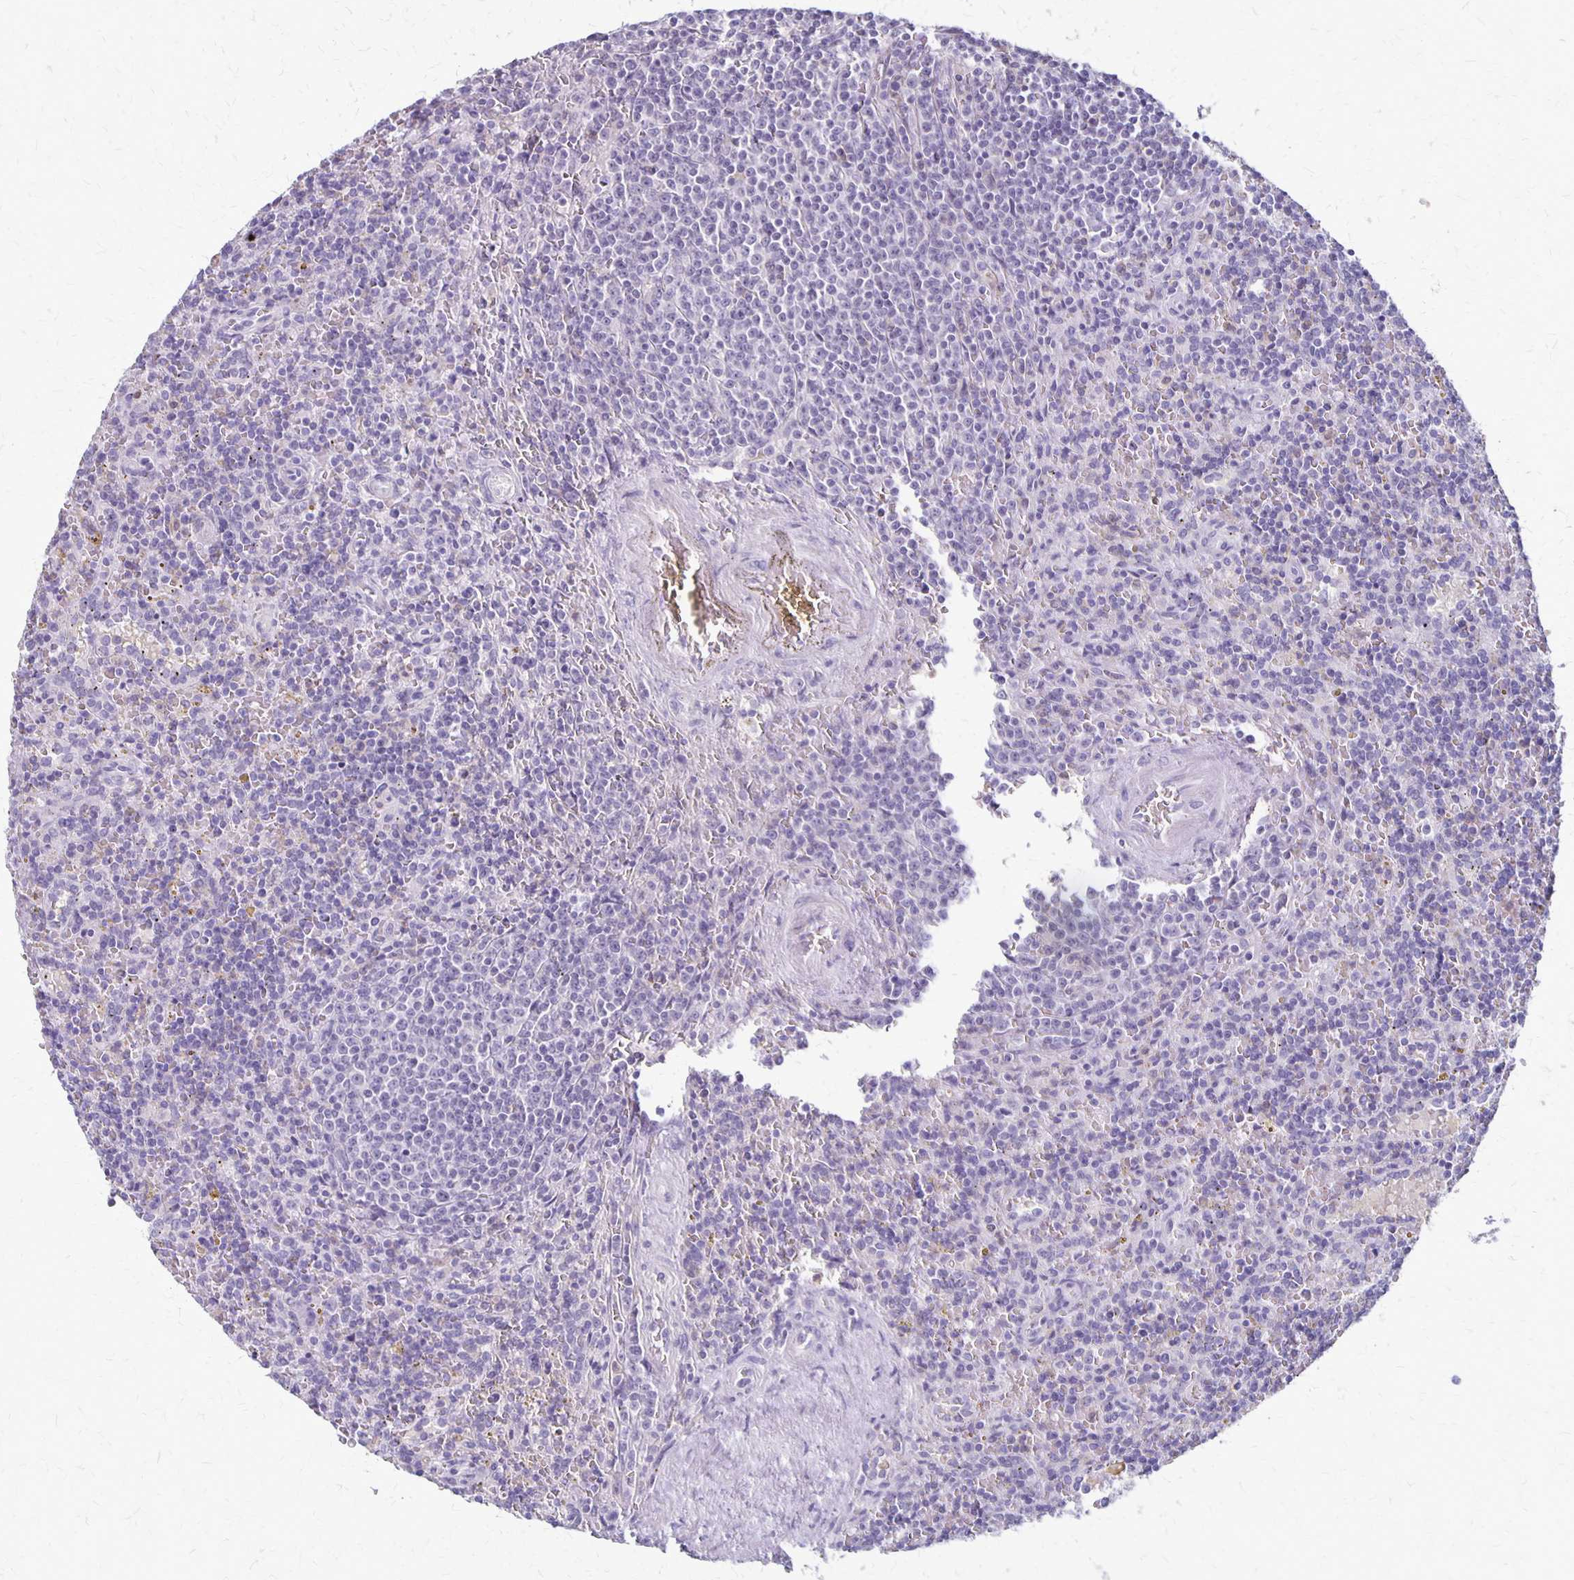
{"staining": {"intensity": "negative", "quantity": "none", "location": "none"}, "tissue": "lymphoma", "cell_type": "Tumor cells", "image_type": "cancer", "snomed": [{"axis": "morphology", "description": "Malignant lymphoma, non-Hodgkin's type, Low grade"}, {"axis": "topography", "description": "Spleen"}], "caption": "Image shows no significant protein expression in tumor cells of lymphoma. (Stains: DAB IHC with hematoxylin counter stain, Microscopy: brightfield microscopy at high magnification).", "gene": "SEPTIN5", "patient": {"sex": "male", "age": 67}}